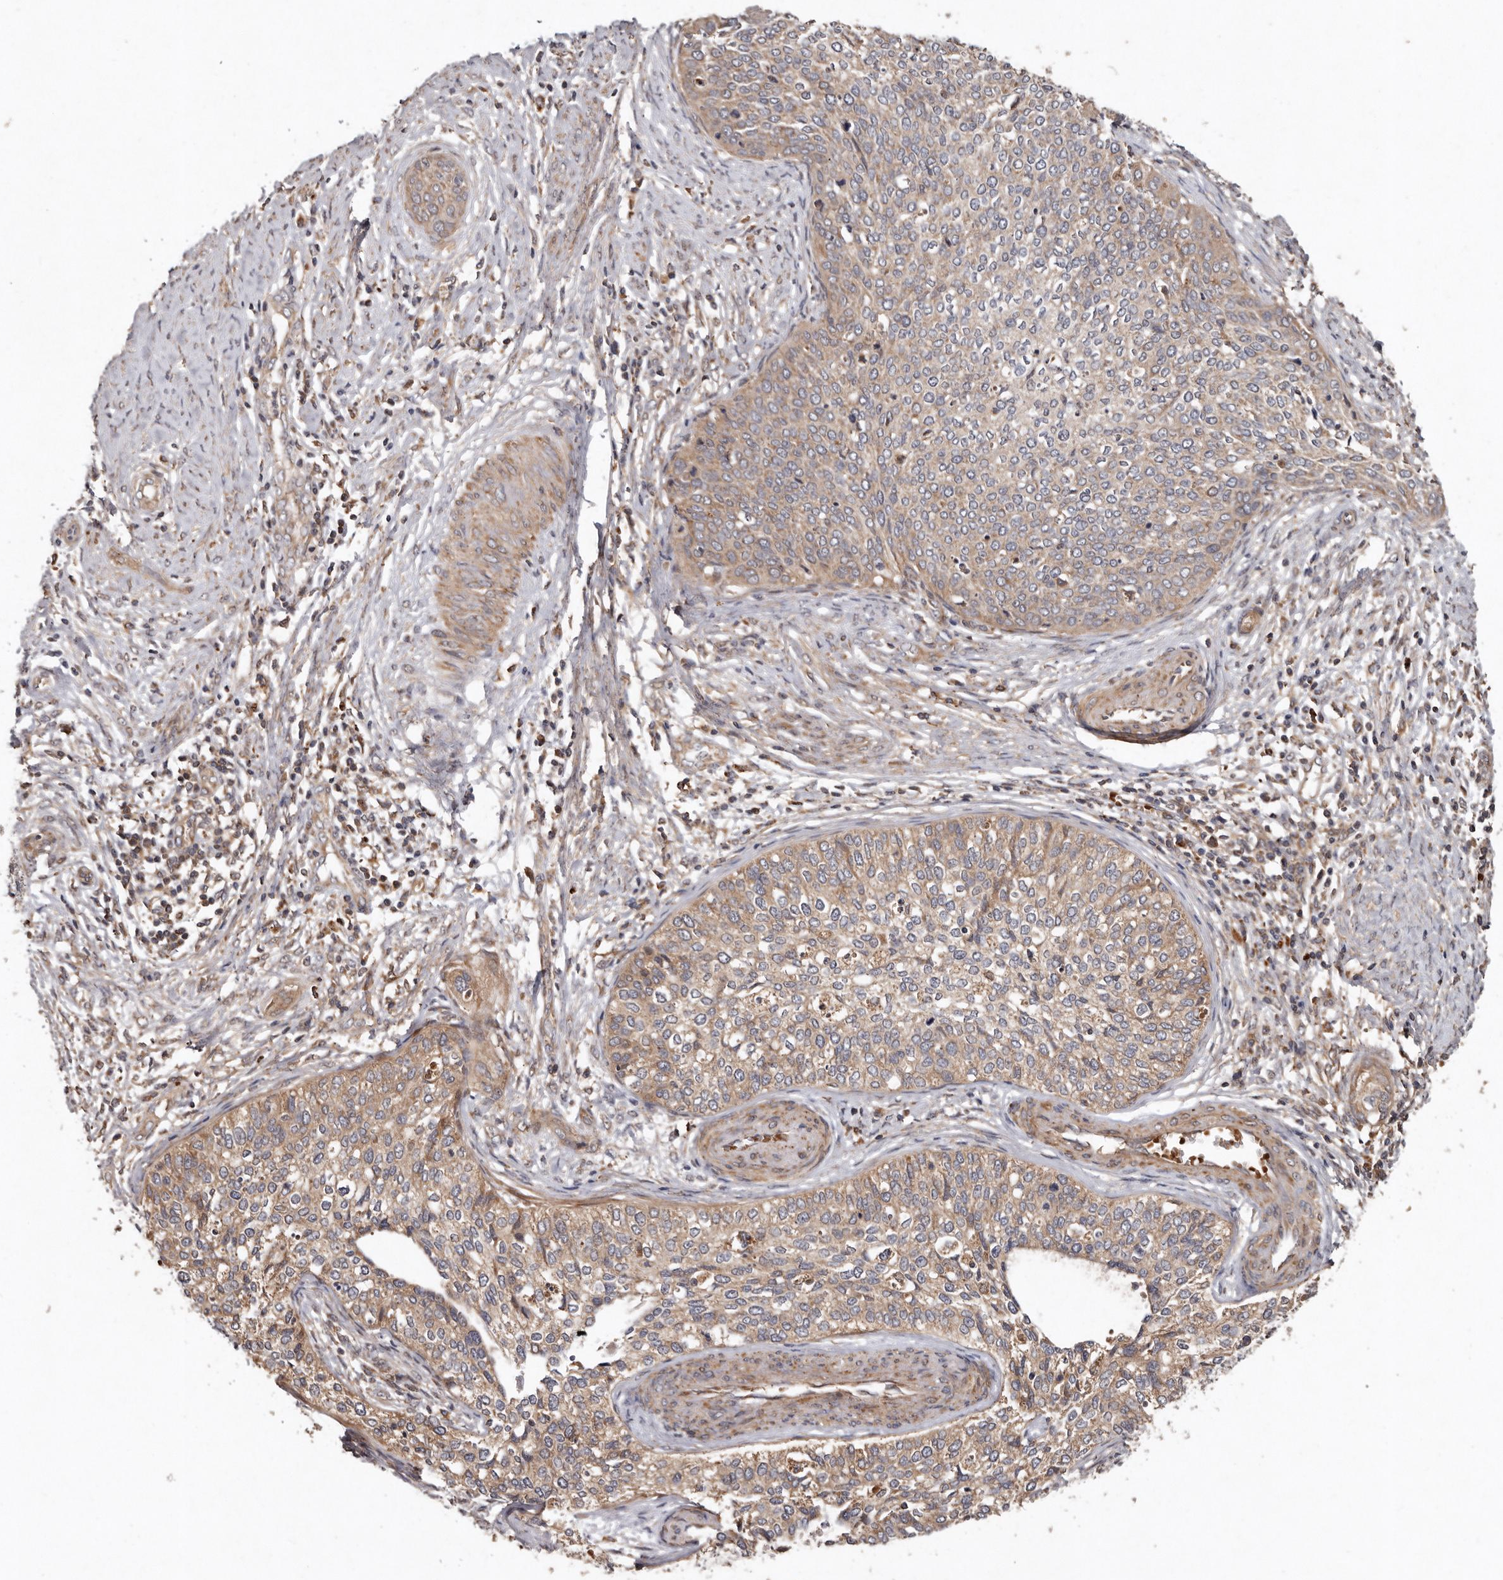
{"staining": {"intensity": "weak", "quantity": "<25%", "location": "cytoplasmic/membranous"}, "tissue": "cervical cancer", "cell_type": "Tumor cells", "image_type": "cancer", "snomed": [{"axis": "morphology", "description": "Squamous cell carcinoma, NOS"}, {"axis": "topography", "description": "Cervix"}], "caption": "DAB (3,3'-diaminobenzidine) immunohistochemical staining of cervical squamous cell carcinoma displays no significant positivity in tumor cells.", "gene": "GOT1L1", "patient": {"sex": "female", "age": 37}}